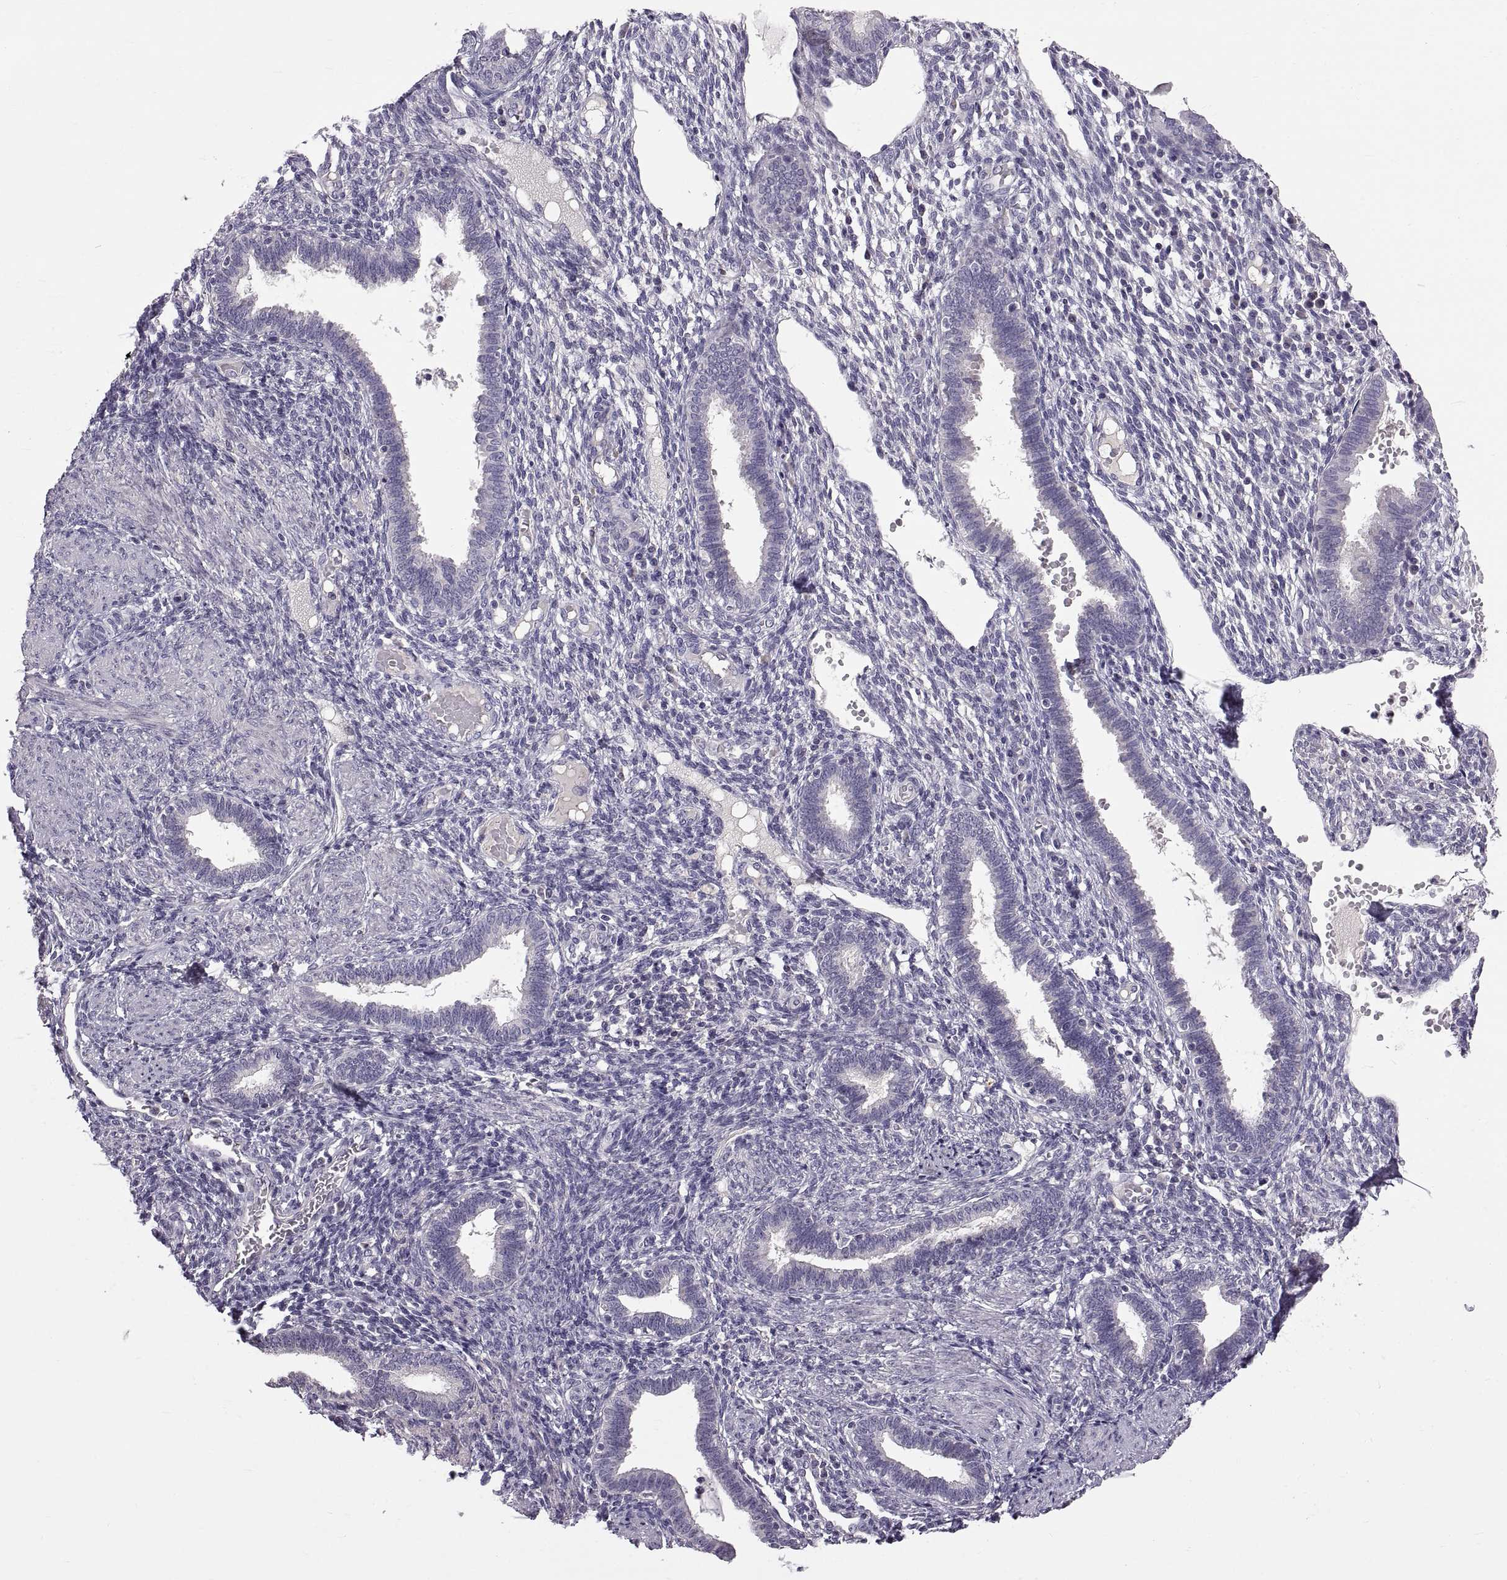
{"staining": {"intensity": "negative", "quantity": "none", "location": "none"}, "tissue": "endometrium", "cell_type": "Cells in endometrial stroma", "image_type": "normal", "snomed": [{"axis": "morphology", "description": "Normal tissue, NOS"}, {"axis": "topography", "description": "Endometrium"}], "caption": "This is an IHC histopathology image of normal endometrium. There is no positivity in cells in endometrial stroma.", "gene": "WFDC8", "patient": {"sex": "female", "age": 42}}